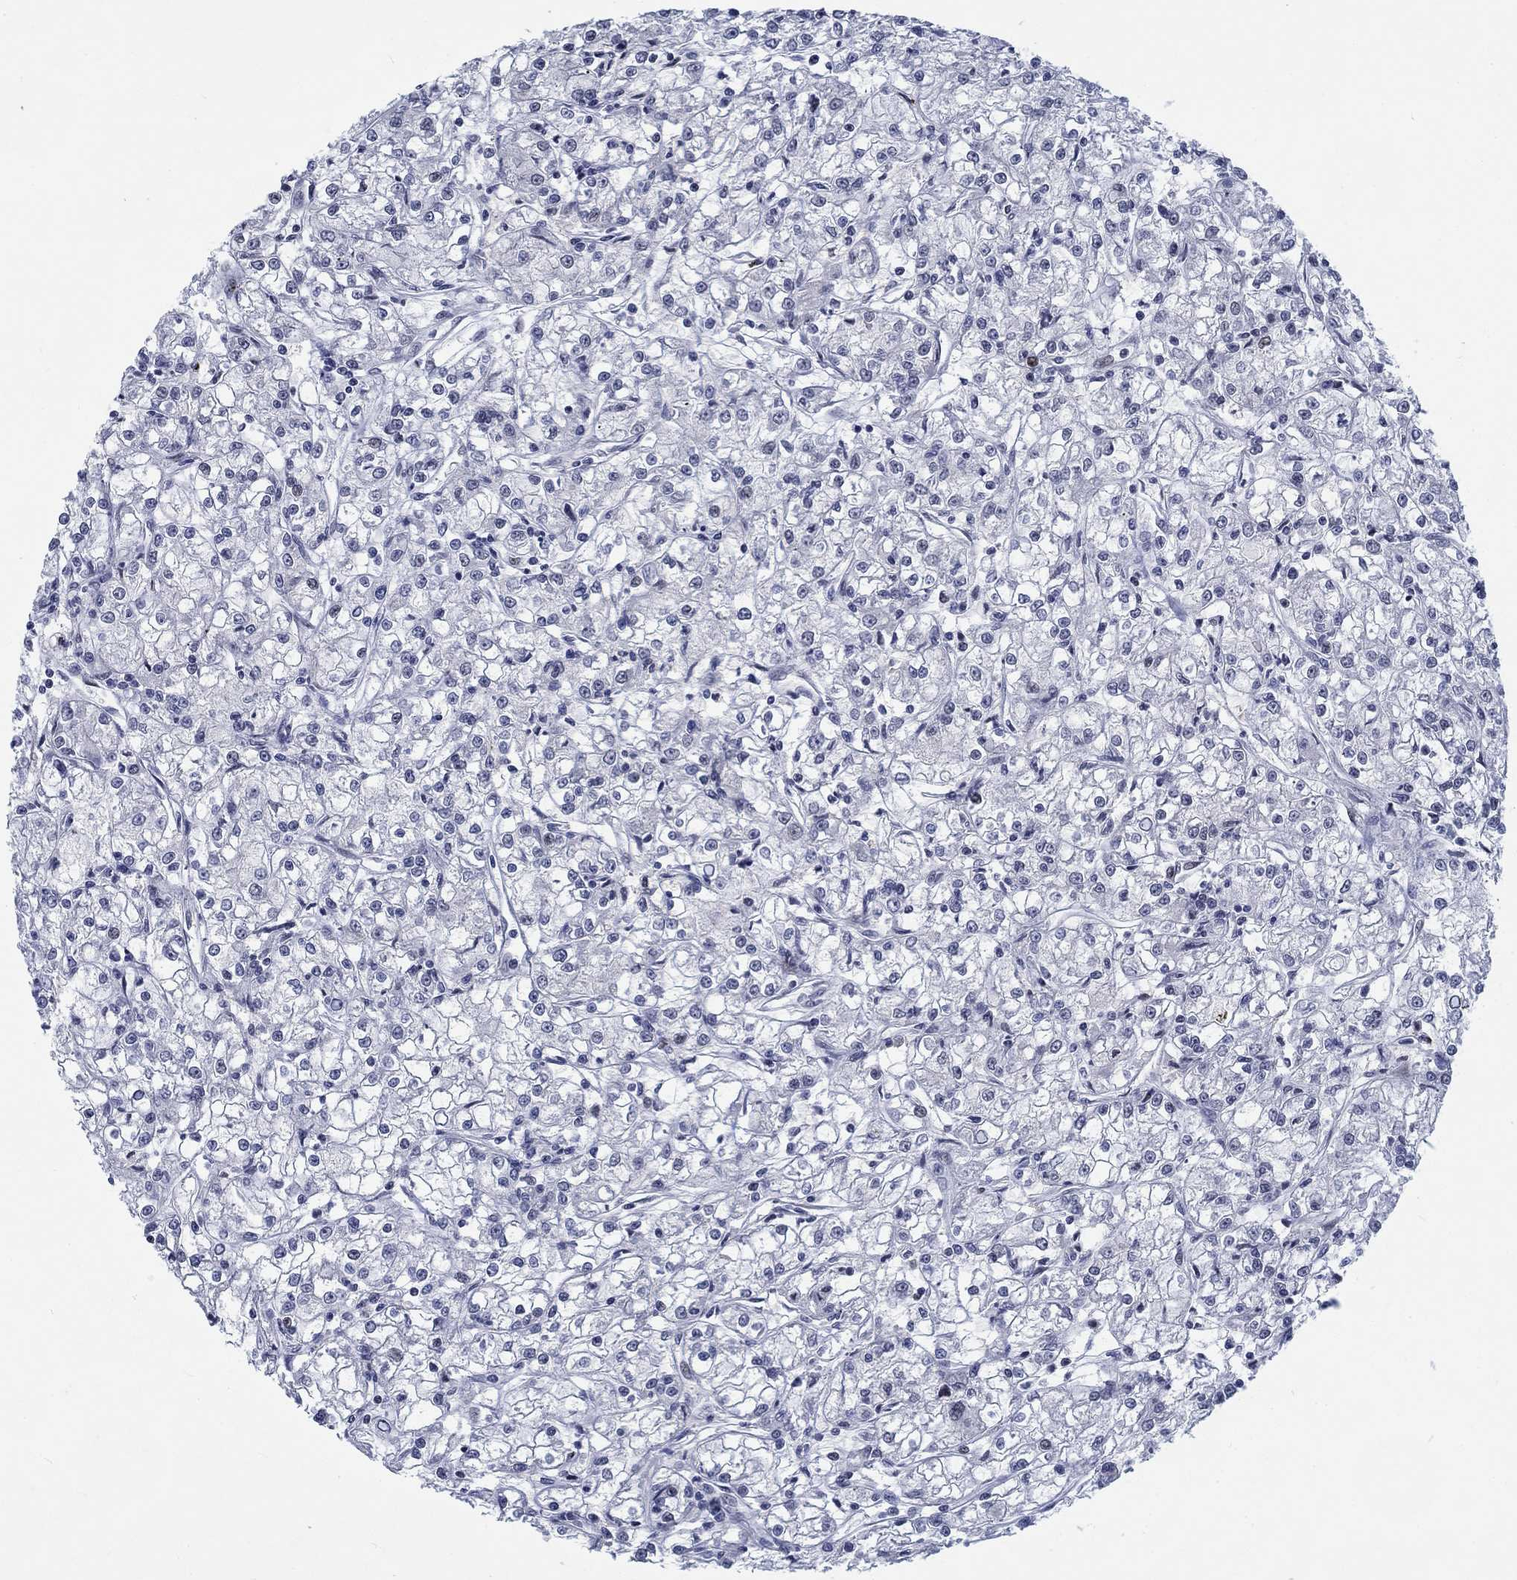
{"staining": {"intensity": "negative", "quantity": "none", "location": "none"}, "tissue": "renal cancer", "cell_type": "Tumor cells", "image_type": "cancer", "snomed": [{"axis": "morphology", "description": "Adenocarcinoma, NOS"}, {"axis": "topography", "description": "Kidney"}], "caption": "A photomicrograph of human renal cancer is negative for staining in tumor cells.", "gene": "NEU3", "patient": {"sex": "female", "age": 59}}